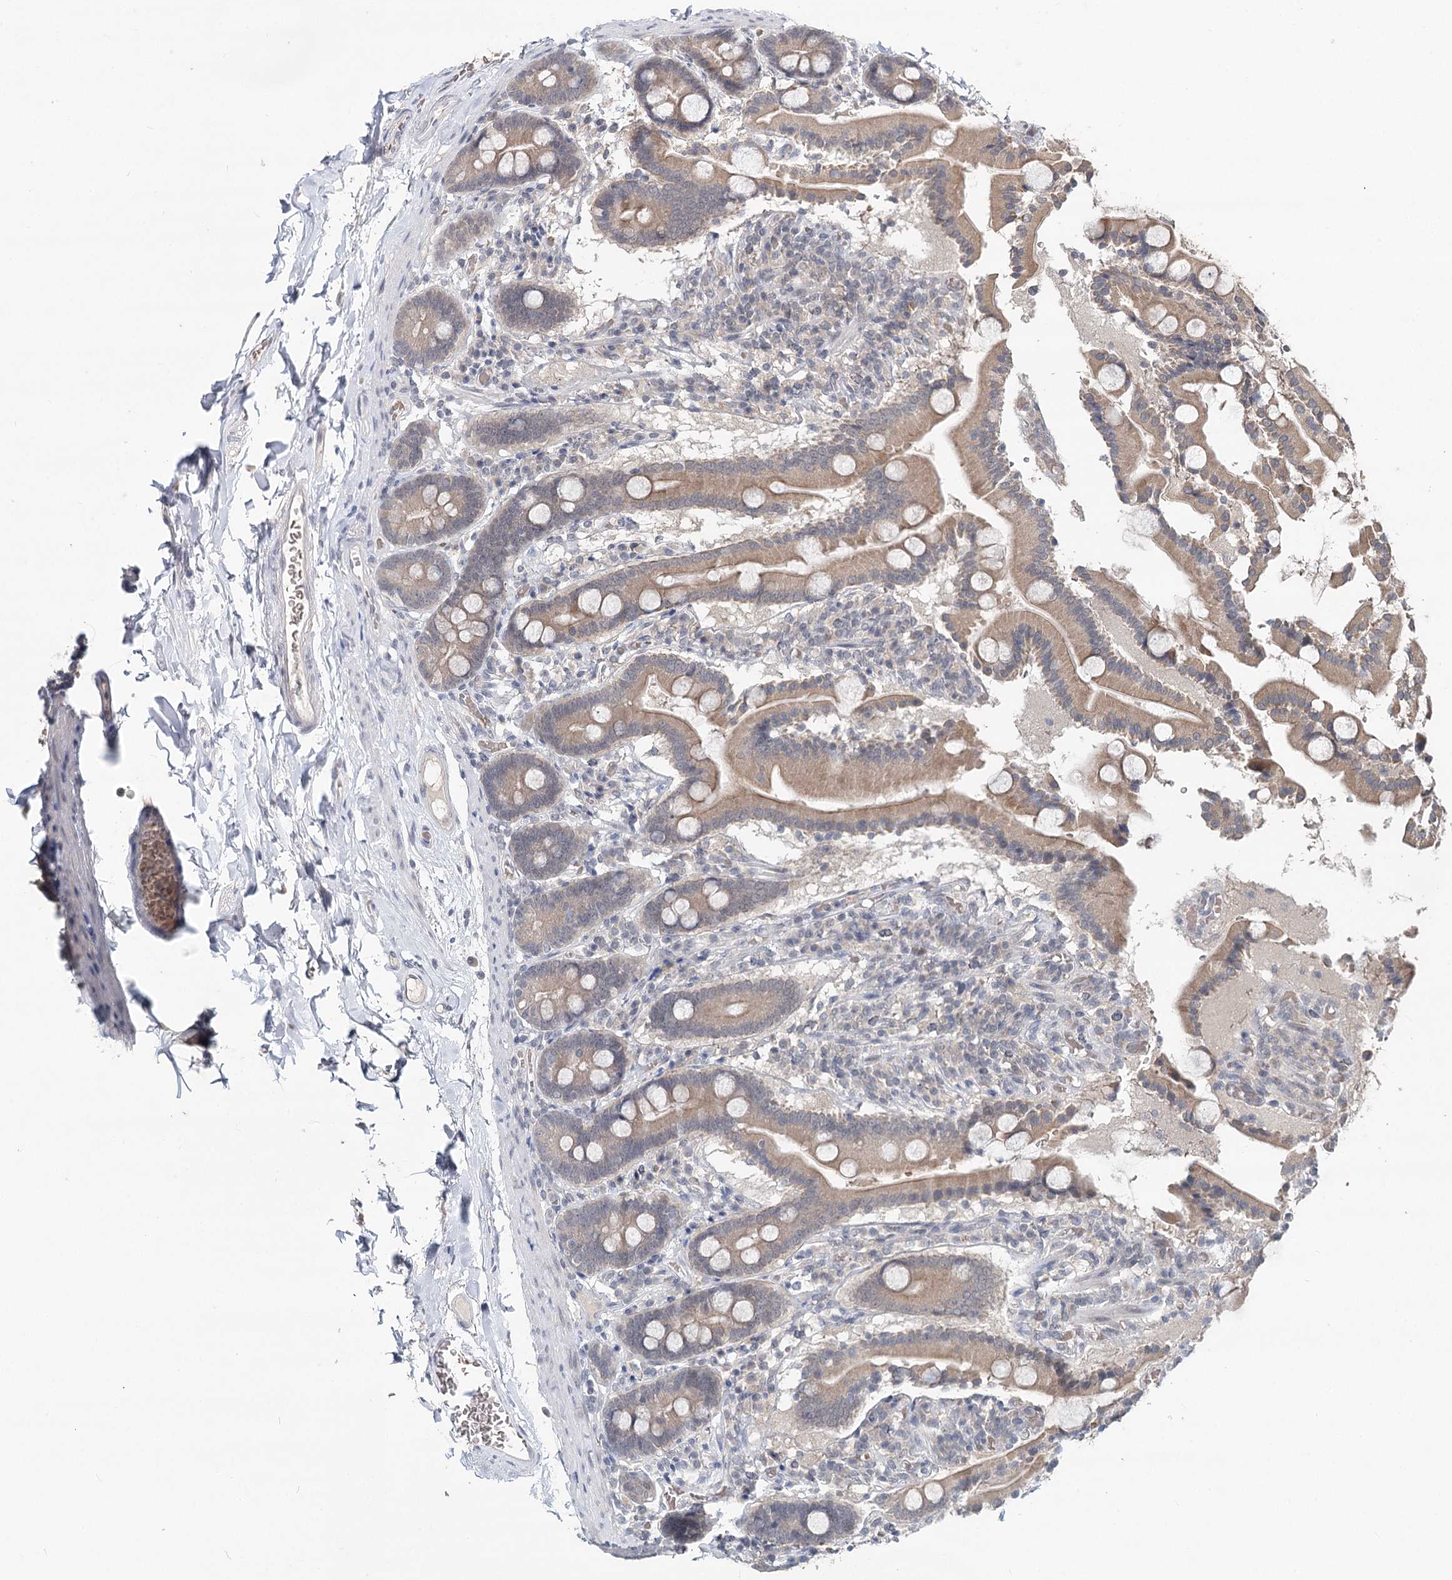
{"staining": {"intensity": "weak", "quantity": ">75%", "location": "cytoplasmic/membranous"}, "tissue": "duodenum", "cell_type": "Glandular cells", "image_type": "normal", "snomed": [{"axis": "morphology", "description": "Normal tissue, NOS"}, {"axis": "topography", "description": "Duodenum"}], "caption": "Immunohistochemical staining of unremarkable human duodenum shows weak cytoplasmic/membranous protein positivity in about >75% of glandular cells. (Brightfield microscopy of DAB IHC at high magnification).", "gene": "FBXO7", "patient": {"sex": "male", "age": 55}}